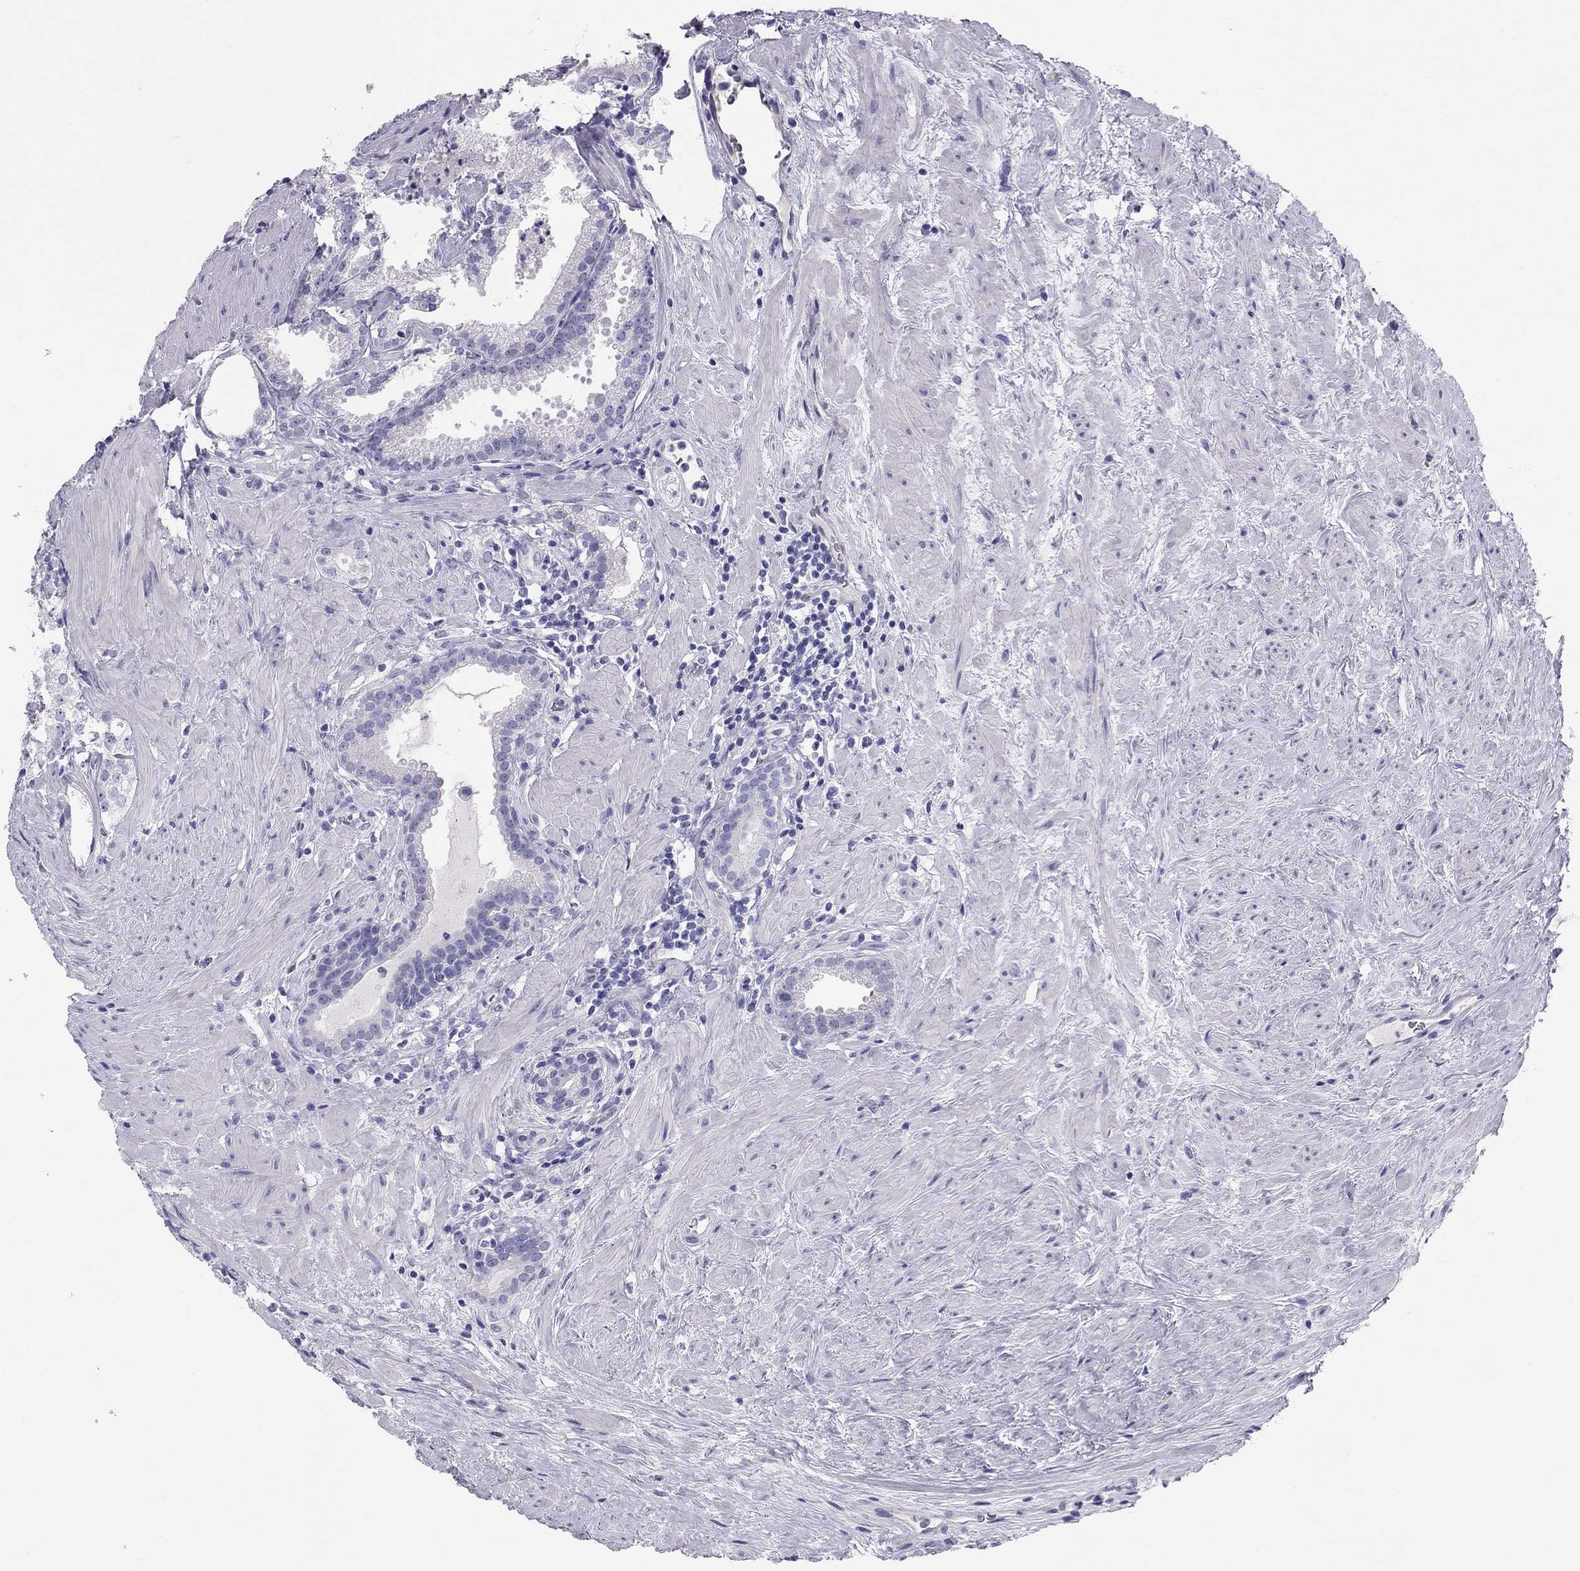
{"staining": {"intensity": "negative", "quantity": "none", "location": "none"}, "tissue": "prostate cancer", "cell_type": "Tumor cells", "image_type": "cancer", "snomed": [{"axis": "morphology", "description": "Adenocarcinoma, NOS"}, {"axis": "morphology", "description": "Adenocarcinoma, High grade"}, {"axis": "topography", "description": "Prostate"}], "caption": "Prostate cancer (adenocarcinoma) stained for a protein using immunohistochemistry (IHC) exhibits no staining tumor cells.", "gene": "FSCN3", "patient": {"sex": "male", "age": 64}}